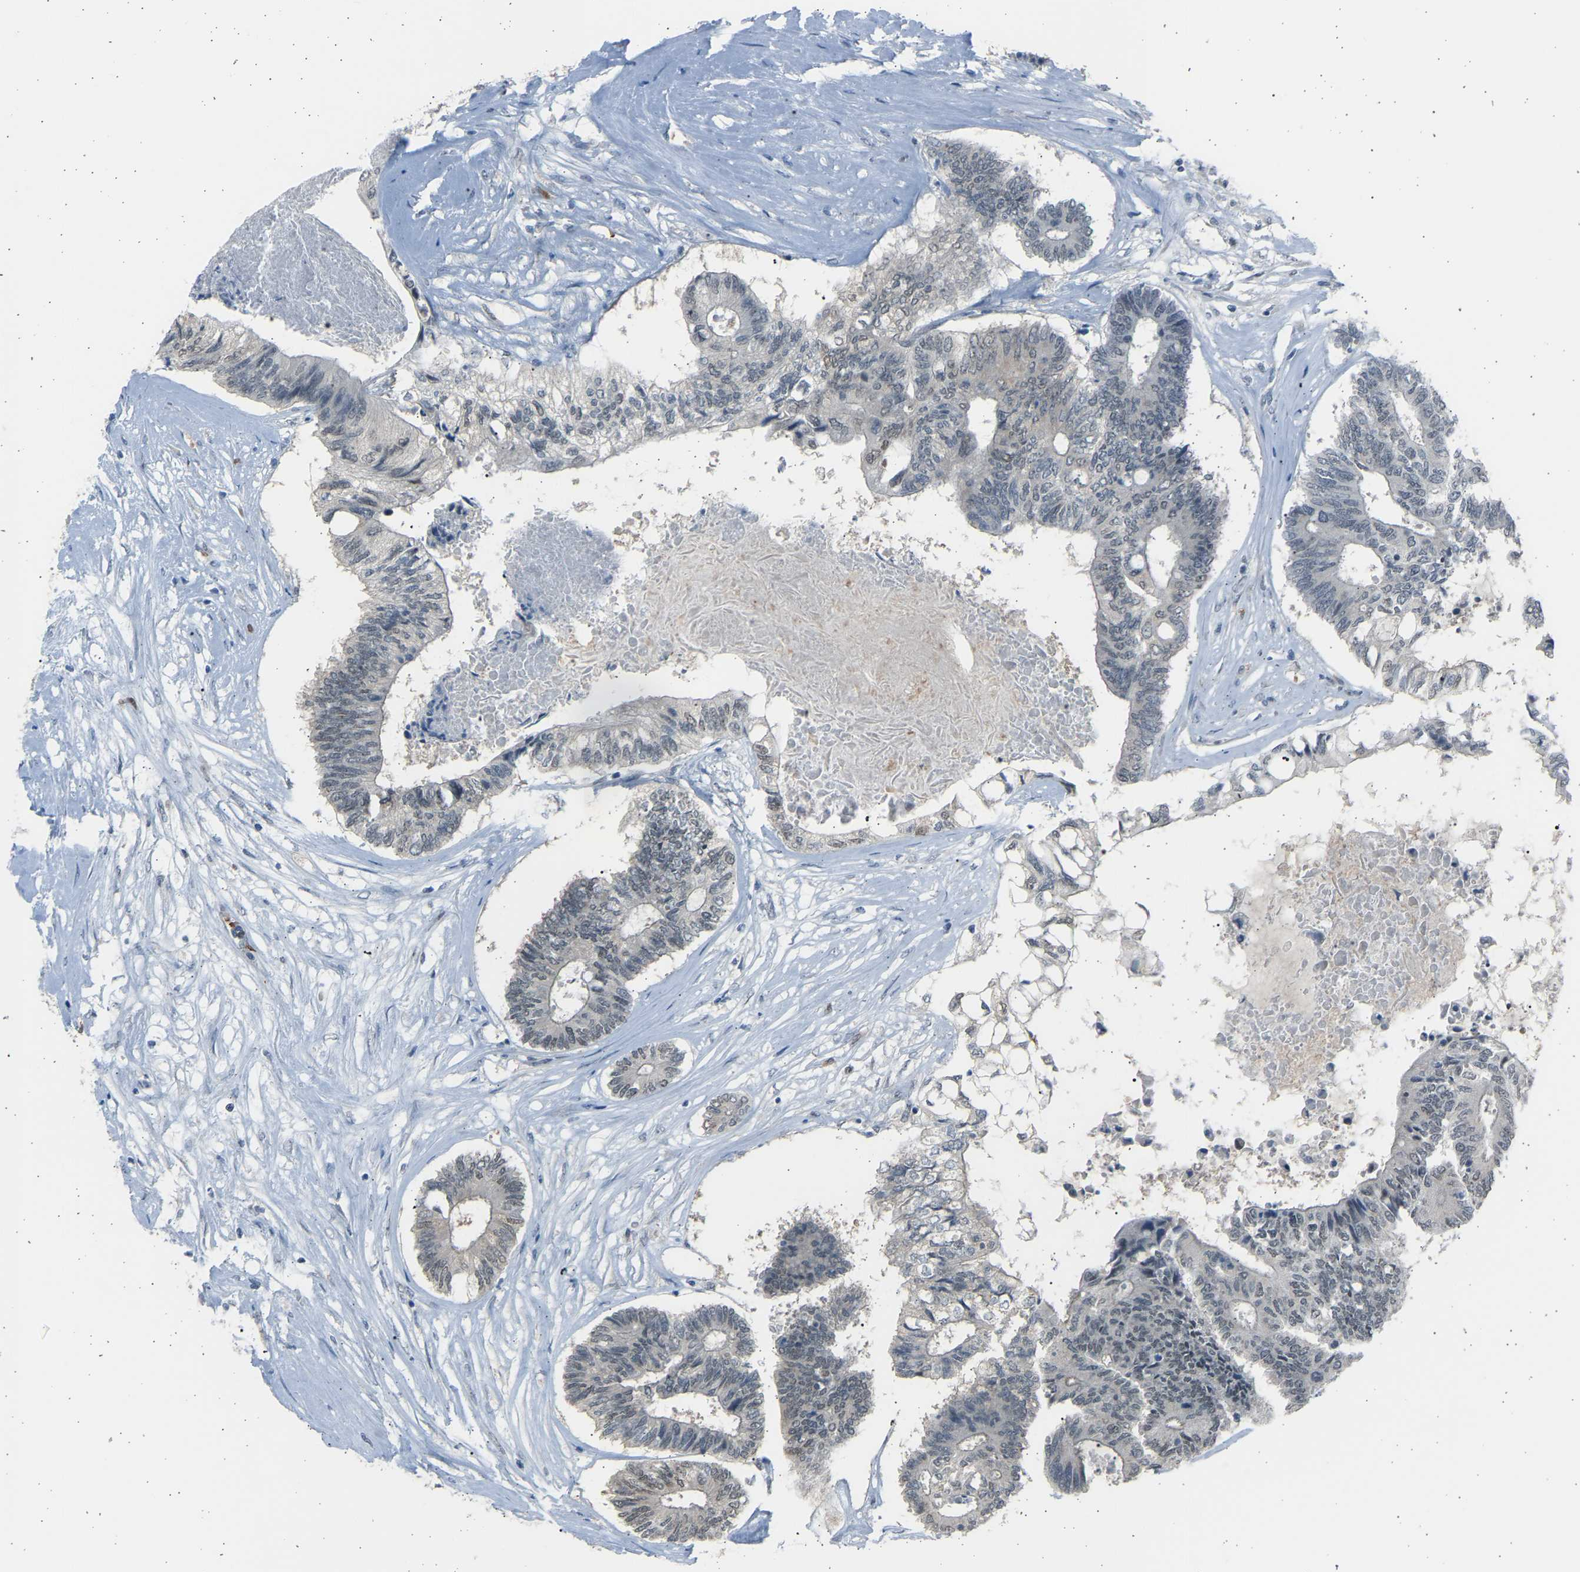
{"staining": {"intensity": "weak", "quantity": "<25%", "location": "nuclear"}, "tissue": "colorectal cancer", "cell_type": "Tumor cells", "image_type": "cancer", "snomed": [{"axis": "morphology", "description": "Adenocarcinoma, NOS"}, {"axis": "topography", "description": "Rectum"}], "caption": "Tumor cells are negative for protein expression in human colorectal adenocarcinoma.", "gene": "BIRC2", "patient": {"sex": "male", "age": 63}}